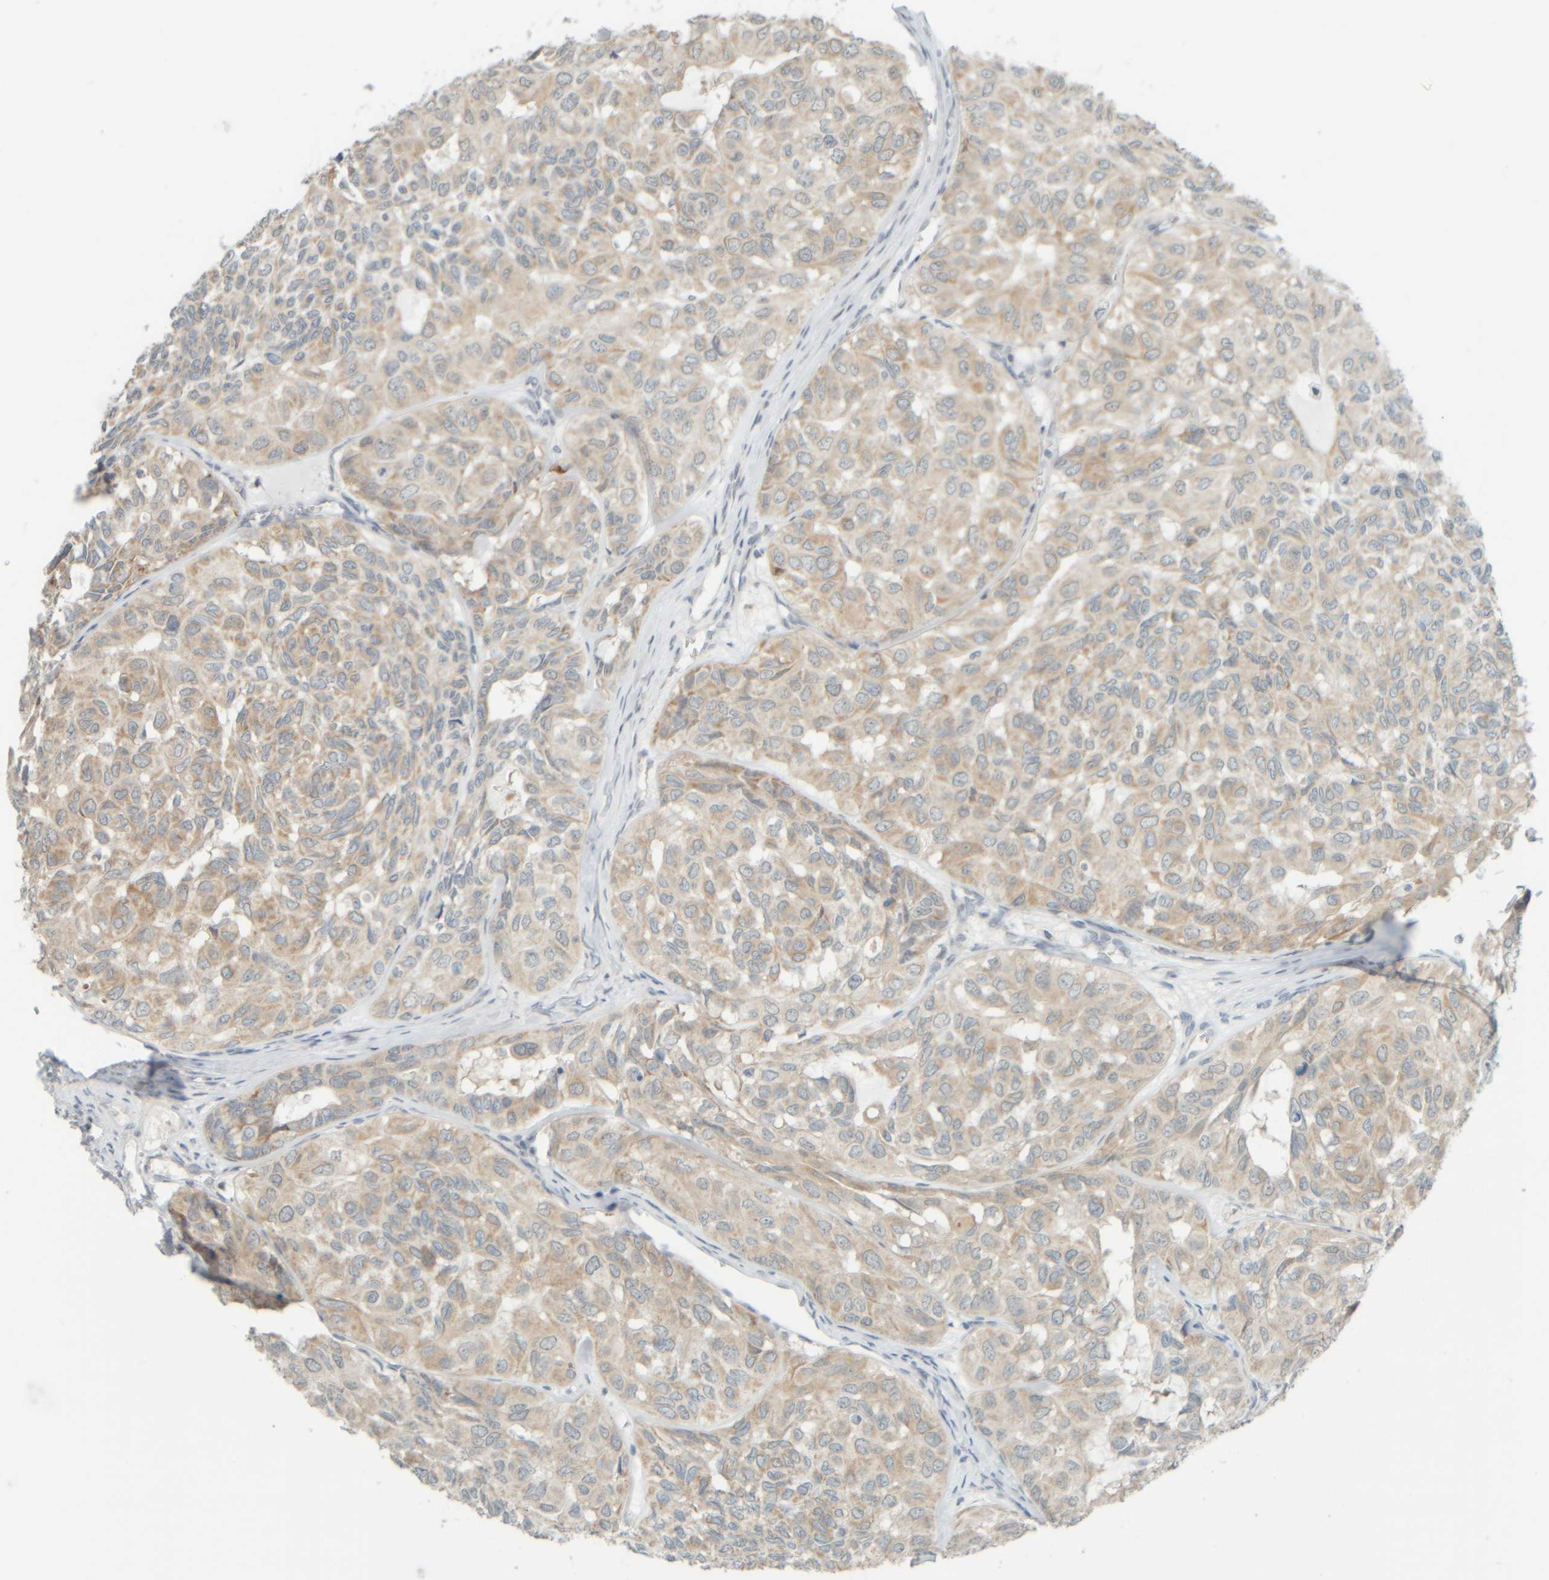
{"staining": {"intensity": "weak", "quantity": ">75%", "location": "cytoplasmic/membranous"}, "tissue": "head and neck cancer", "cell_type": "Tumor cells", "image_type": "cancer", "snomed": [{"axis": "morphology", "description": "Adenocarcinoma, NOS"}, {"axis": "topography", "description": "Salivary gland, NOS"}, {"axis": "topography", "description": "Head-Neck"}], "caption": "Protein staining exhibits weak cytoplasmic/membranous positivity in approximately >75% of tumor cells in head and neck cancer.", "gene": "PTGES3L-AARSD1", "patient": {"sex": "female", "age": 76}}